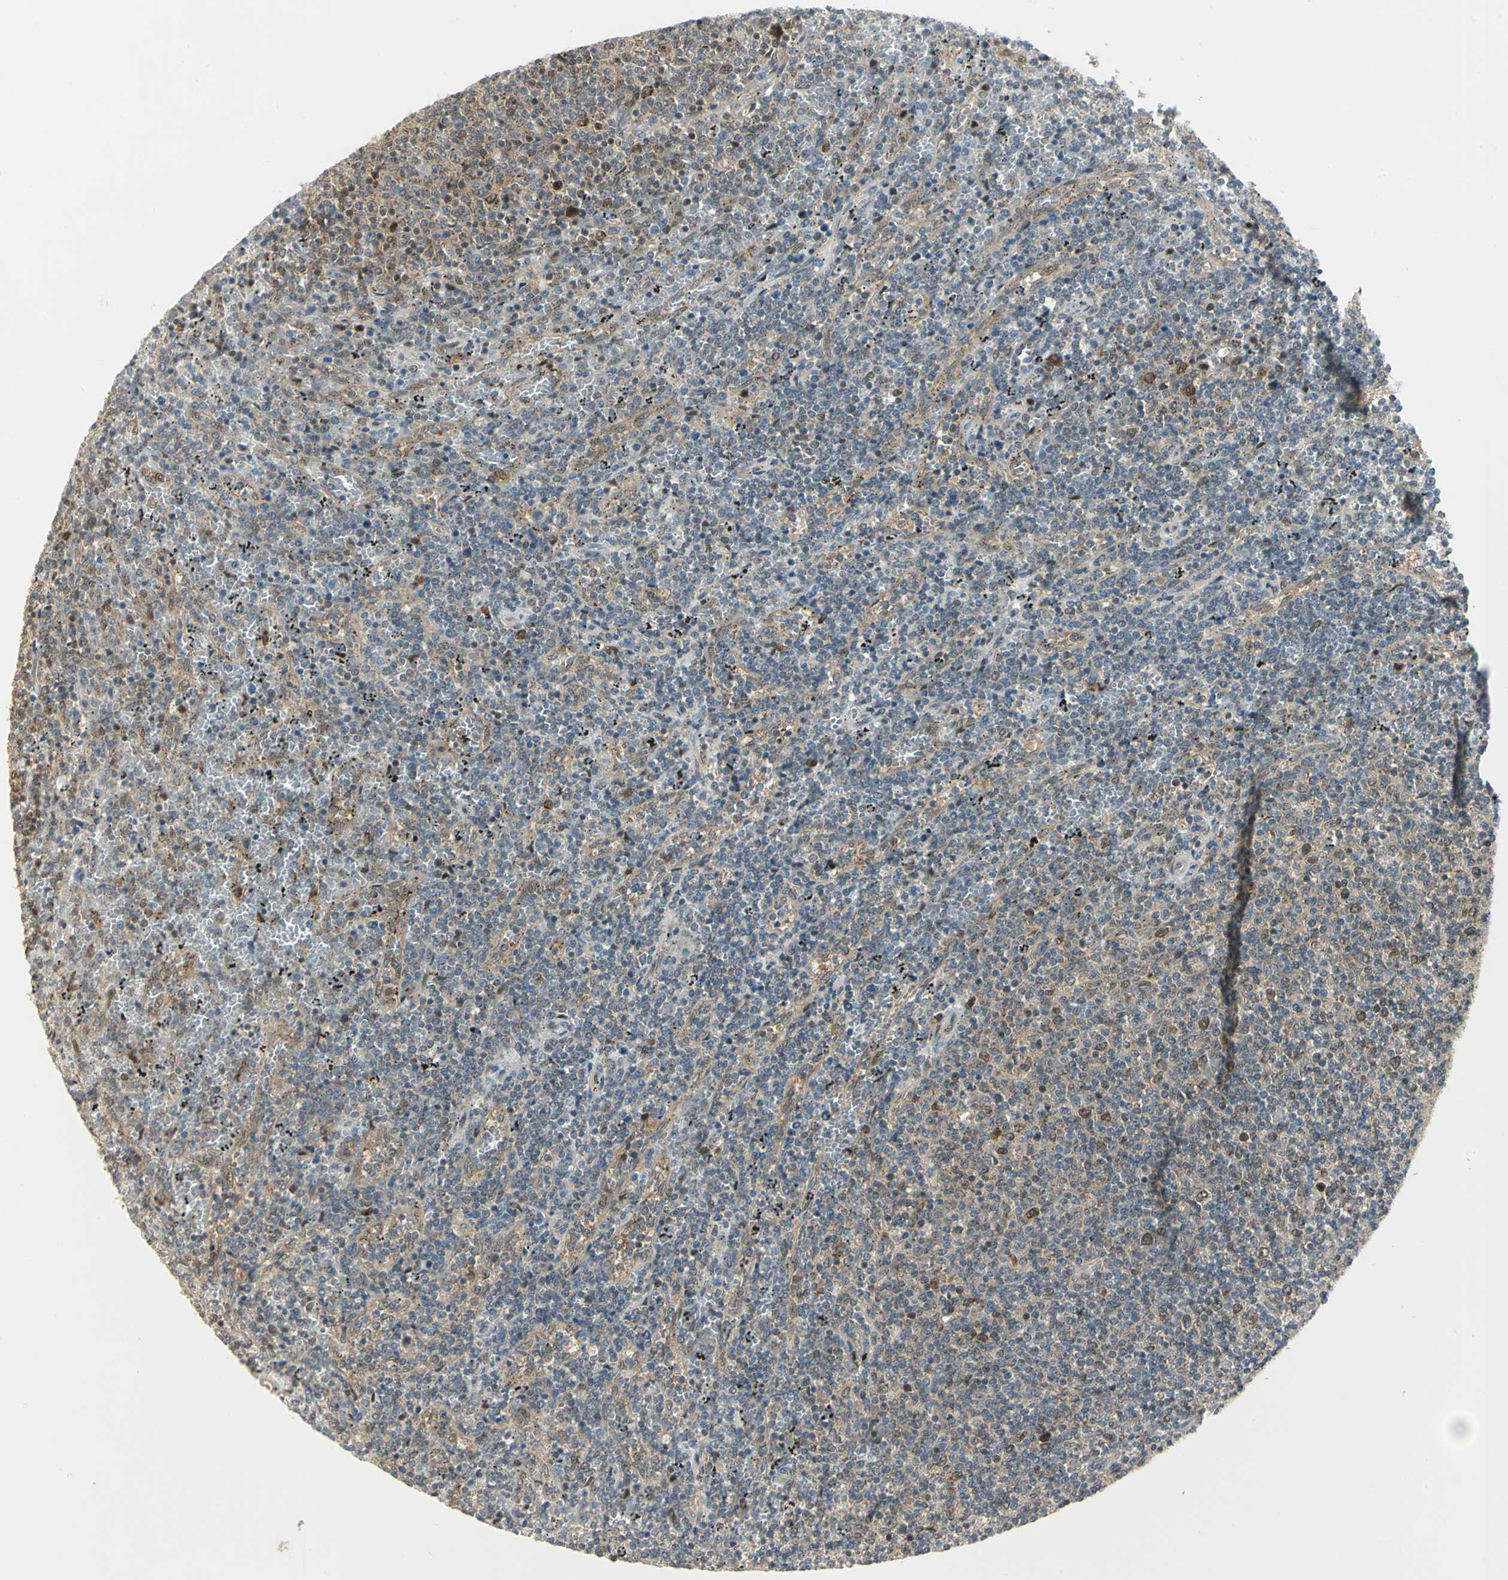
{"staining": {"intensity": "moderate", "quantity": "25%-75%", "location": "cytoplasmic/membranous,nuclear"}, "tissue": "lymphoma", "cell_type": "Tumor cells", "image_type": "cancer", "snomed": [{"axis": "morphology", "description": "Malignant lymphoma, non-Hodgkin's type, Low grade"}, {"axis": "topography", "description": "Spleen"}], "caption": "A brown stain highlights moderate cytoplasmic/membranous and nuclear staining of a protein in human lymphoma tumor cells.", "gene": "PSMC4", "patient": {"sex": "female", "age": 50}}